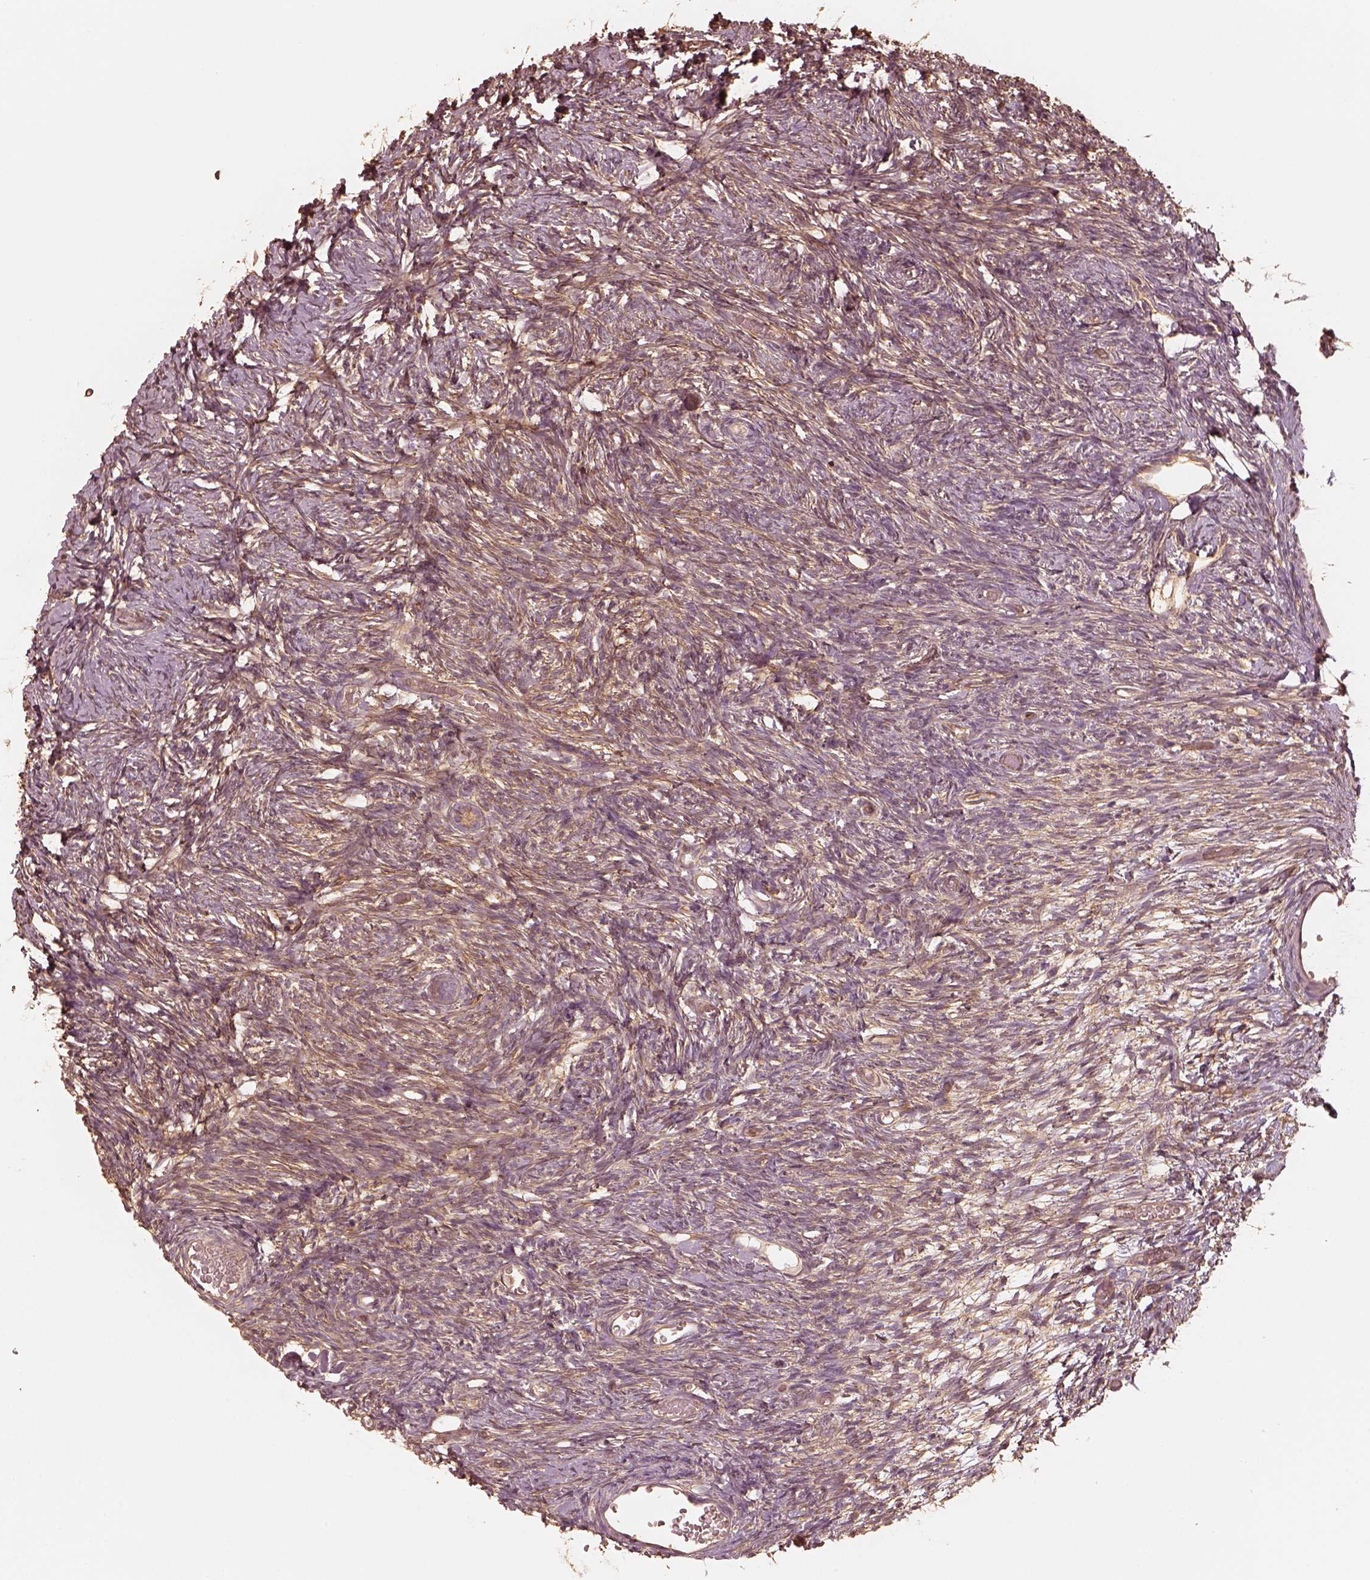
{"staining": {"intensity": "weak", "quantity": ">75%", "location": "cytoplasmic/membranous"}, "tissue": "ovary", "cell_type": "Ovarian stroma cells", "image_type": "normal", "snomed": [{"axis": "morphology", "description": "Normal tissue, NOS"}, {"axis": "topography", "description": "Ovary"}], "caption": "This micrograph shows immunohistochemistry staining of normal human ovary, with low weak cytoplasmic/membranous staining in approximately >75% of ovarian stroma cells.", "gene": "WDR7", "patient": {"sex": "female", "age": 39}}